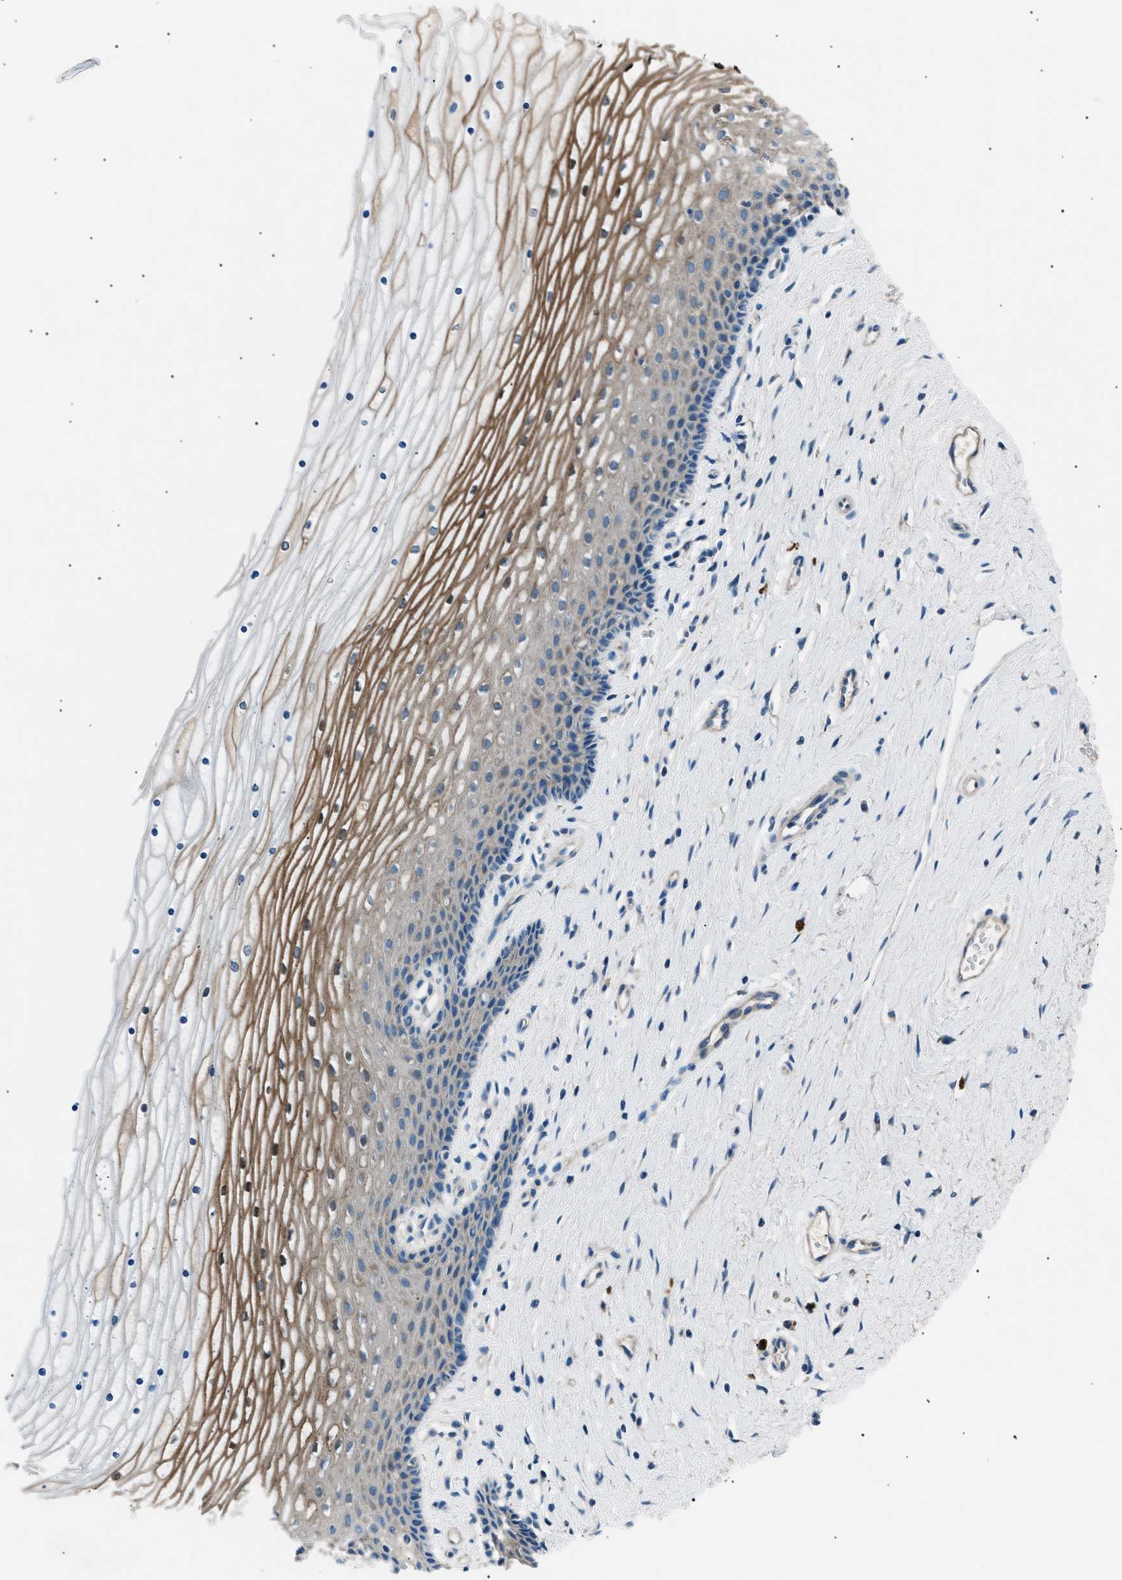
{"staining": {"intensity": "negative", "quantity": "none", "location": "none"}, "tissue": "cervix", "cell_type": "Glandular cells", "image_type": "normal", "snomed": [{"axis": "morphology", "description": "Normal tissue, NOS"}, {"axis": "topography", "description": "Cervix"}], "caption": "This histopathology image is of unremarkable cervix stained with immunohistochemistry (IHC) to label a protein in brown with the nuclei are counter-stained blue. There is no expression in glandular cells. Nuclei are stained in blue.", "gene": "LRRC37B", "patient": {"sex": "female", "age": 39}}